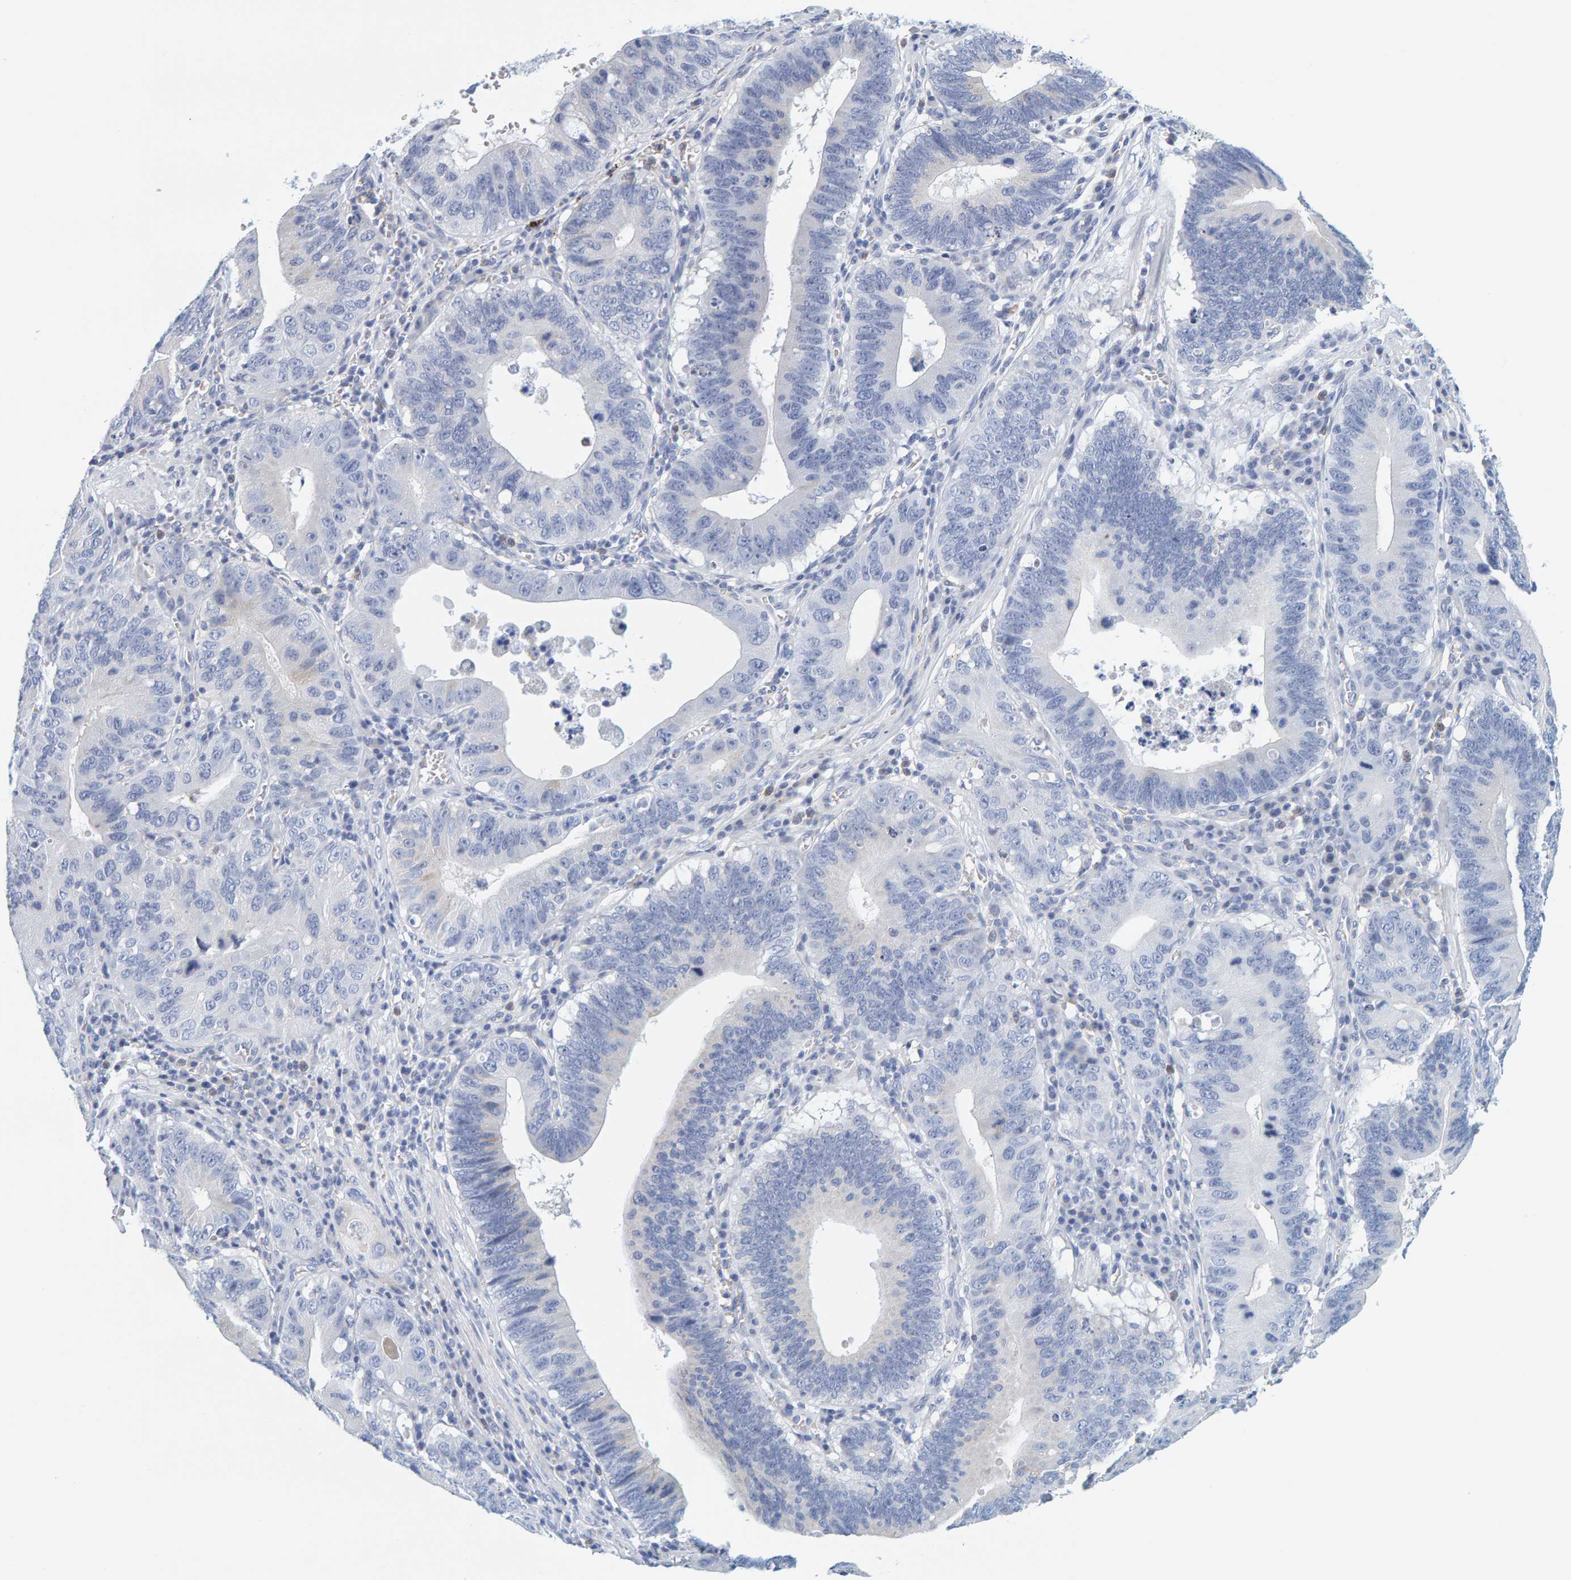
{"staining": {"intensity": "negative", "quantity": "none", "location": "none"}, "tissue": "stomach cancer", "cell_type": "Tumor cells", "image_type": "cancer", "snomed": [{"axis": "morphology", "description": "Adenocarcinoma, NOS"}, {"axis": "topography", "description": "Stomach"}, {"axis": "topography", "description": "Gastric cardia"}], "caption": "DAB (3,3'-diaminobenzidine) immunohistochemical staining of stomach adenocarcinoma shows no significant expression in tumor cells. (DAB IHC, high magnification).", "gene": "MOG", "patient": {"sex": "male", "age": 59}}